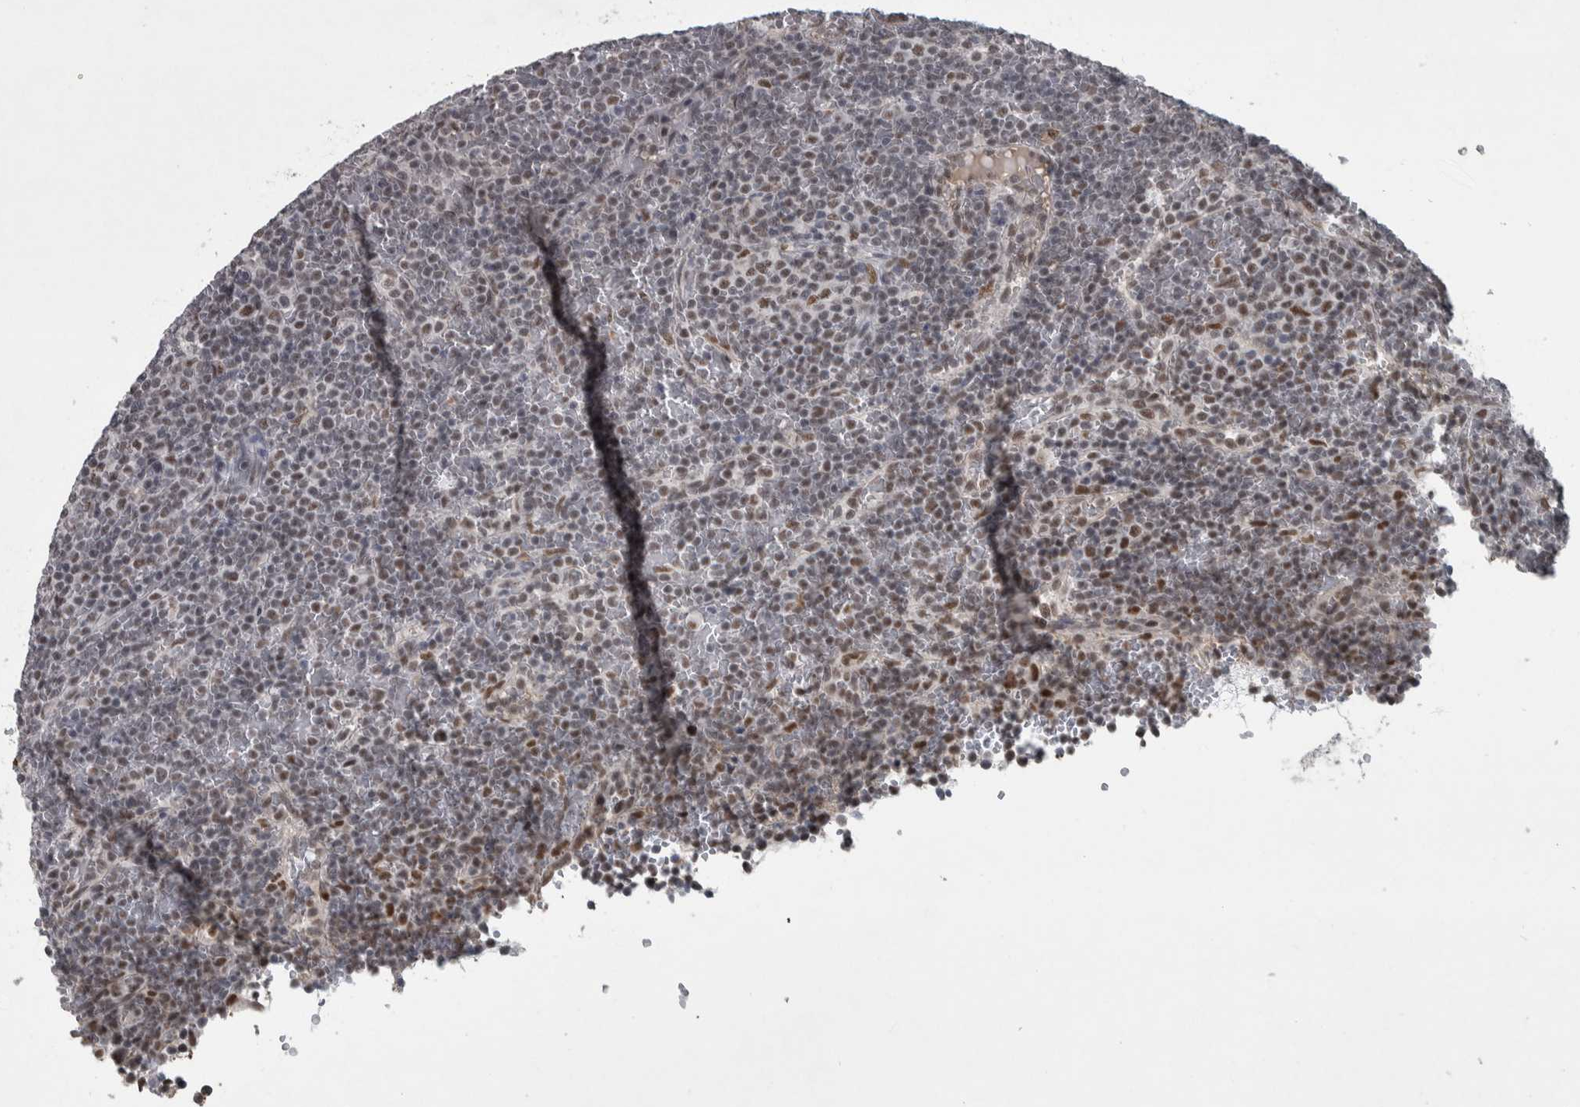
{"staining": {"intensity": "moderate", "quantity": ">75%", "location": "nuclear"}, "tissue": "lymphoma", "cell_type": "Tumor cells", "image_type": "cancer", "snomed": [{"axis": "morphology", "description": "Malignant lymphoma, non-Hodgkin's type, Low grade"}, {"axis": "topography", "description": "Spleen"}], "caption": "The immunohistochemical stain labels moderate nuclear positivity in tumor cells of malignant lymphoma, non-Hodgkin's type (low-grade) tissue.", "gene": "DDX42", "patient": {"sex": "female", "age": 77}}